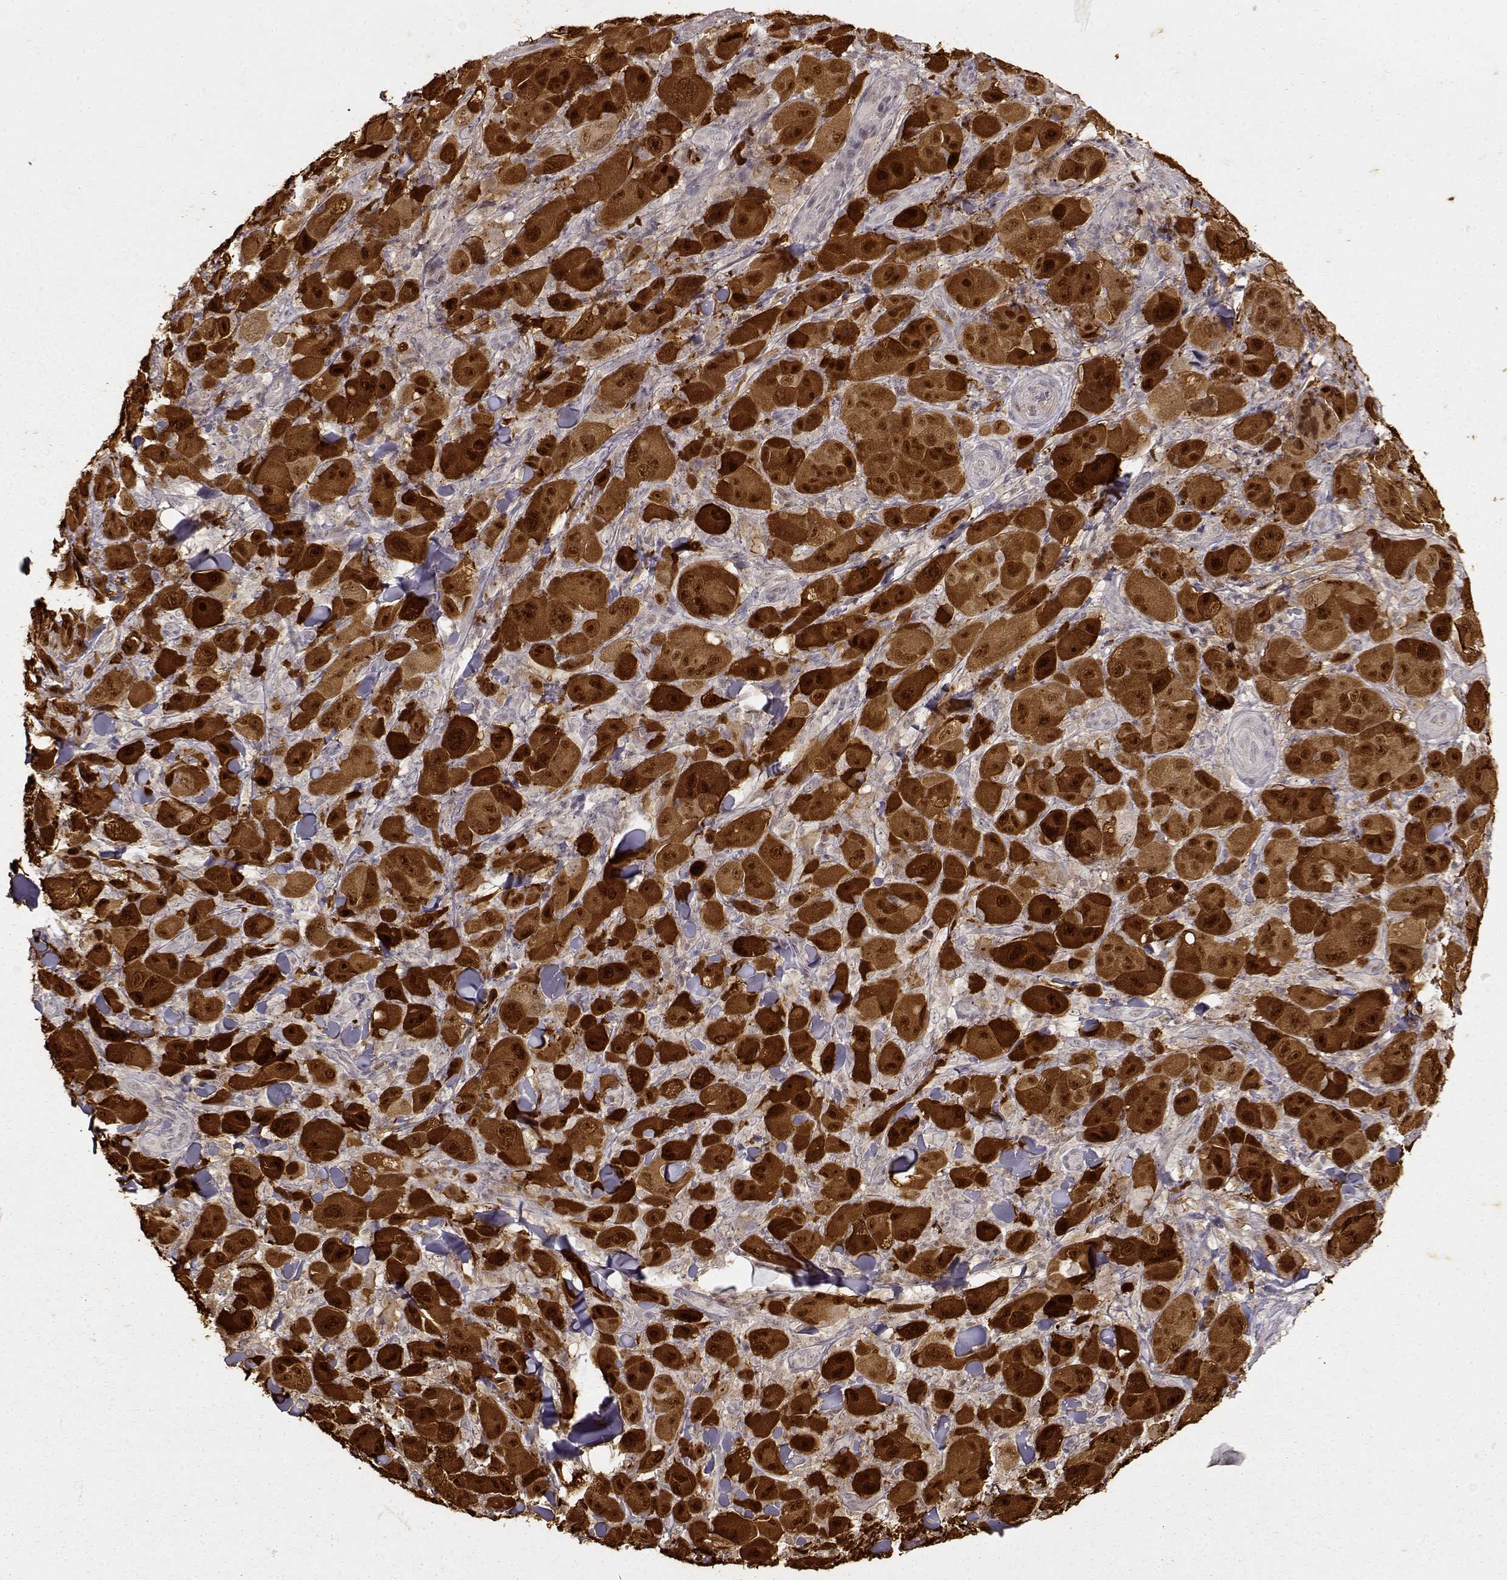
{"staining": {"intensity": "strong", "quantity": ">75%", "location": "cytoplasmic/membranous,nuclear"}, "tissue": "melanoma", "cell_type": "Tumor cells", "image_type": "cancer", "snomed": [{"axis": "morphology", "description": "Malignant melanoma, NOS"}, {"axis": "topography", "description": "Skin"}], "caption": "Immunohistochemistry (IHC) of malignant melanoma shows high levels of strong cytoplasmic/membranous and nuclear positivity in approximately >75% of tumor cells. The staining was performed using DAB (3,3'-diaminobenzidine), with brown indicating positive protein expression. Nuclei are stained blue with hematoxylin.", "gene": "S100B", "patient": {"sex": "female", "age": 87}}